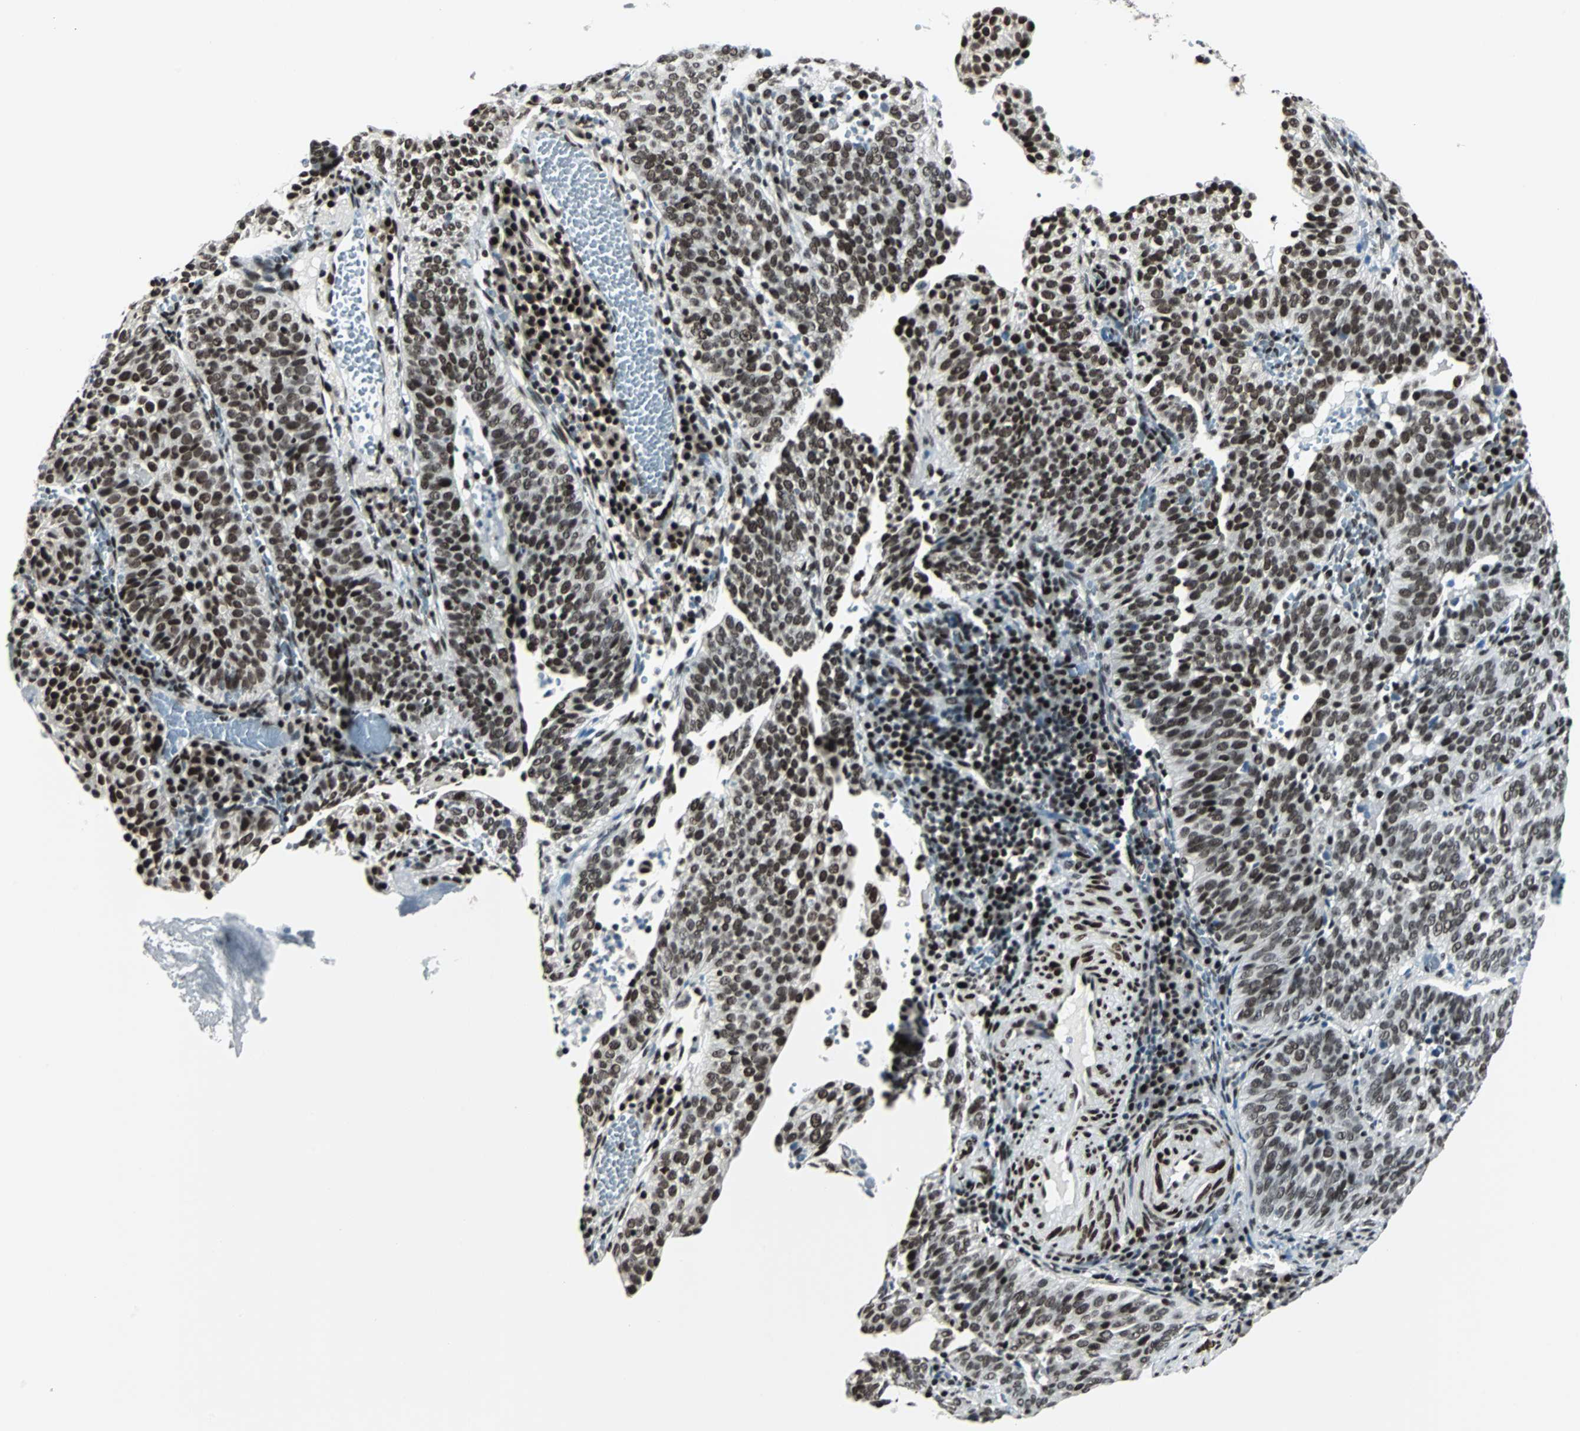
{"staining": {"intensity": "moderate", "quantity": ">75%", "location": "nuclear"}, "tissue": "cervical cancer", "cell_type": "Tumor cells", "image_type": "cancer", "snomed": [{"axis": "morphology", "description": "Squamous cell carcinoma, NOS"}, {"axis": "topography", "description": "Cervix"}], "caption": "Cervical squamous cell carcinoma stained for a protein shows moderate nuclear positivity in tumor cells.", "gene": "MEF2D", "patient": {"sex": "female", "age": 39}}